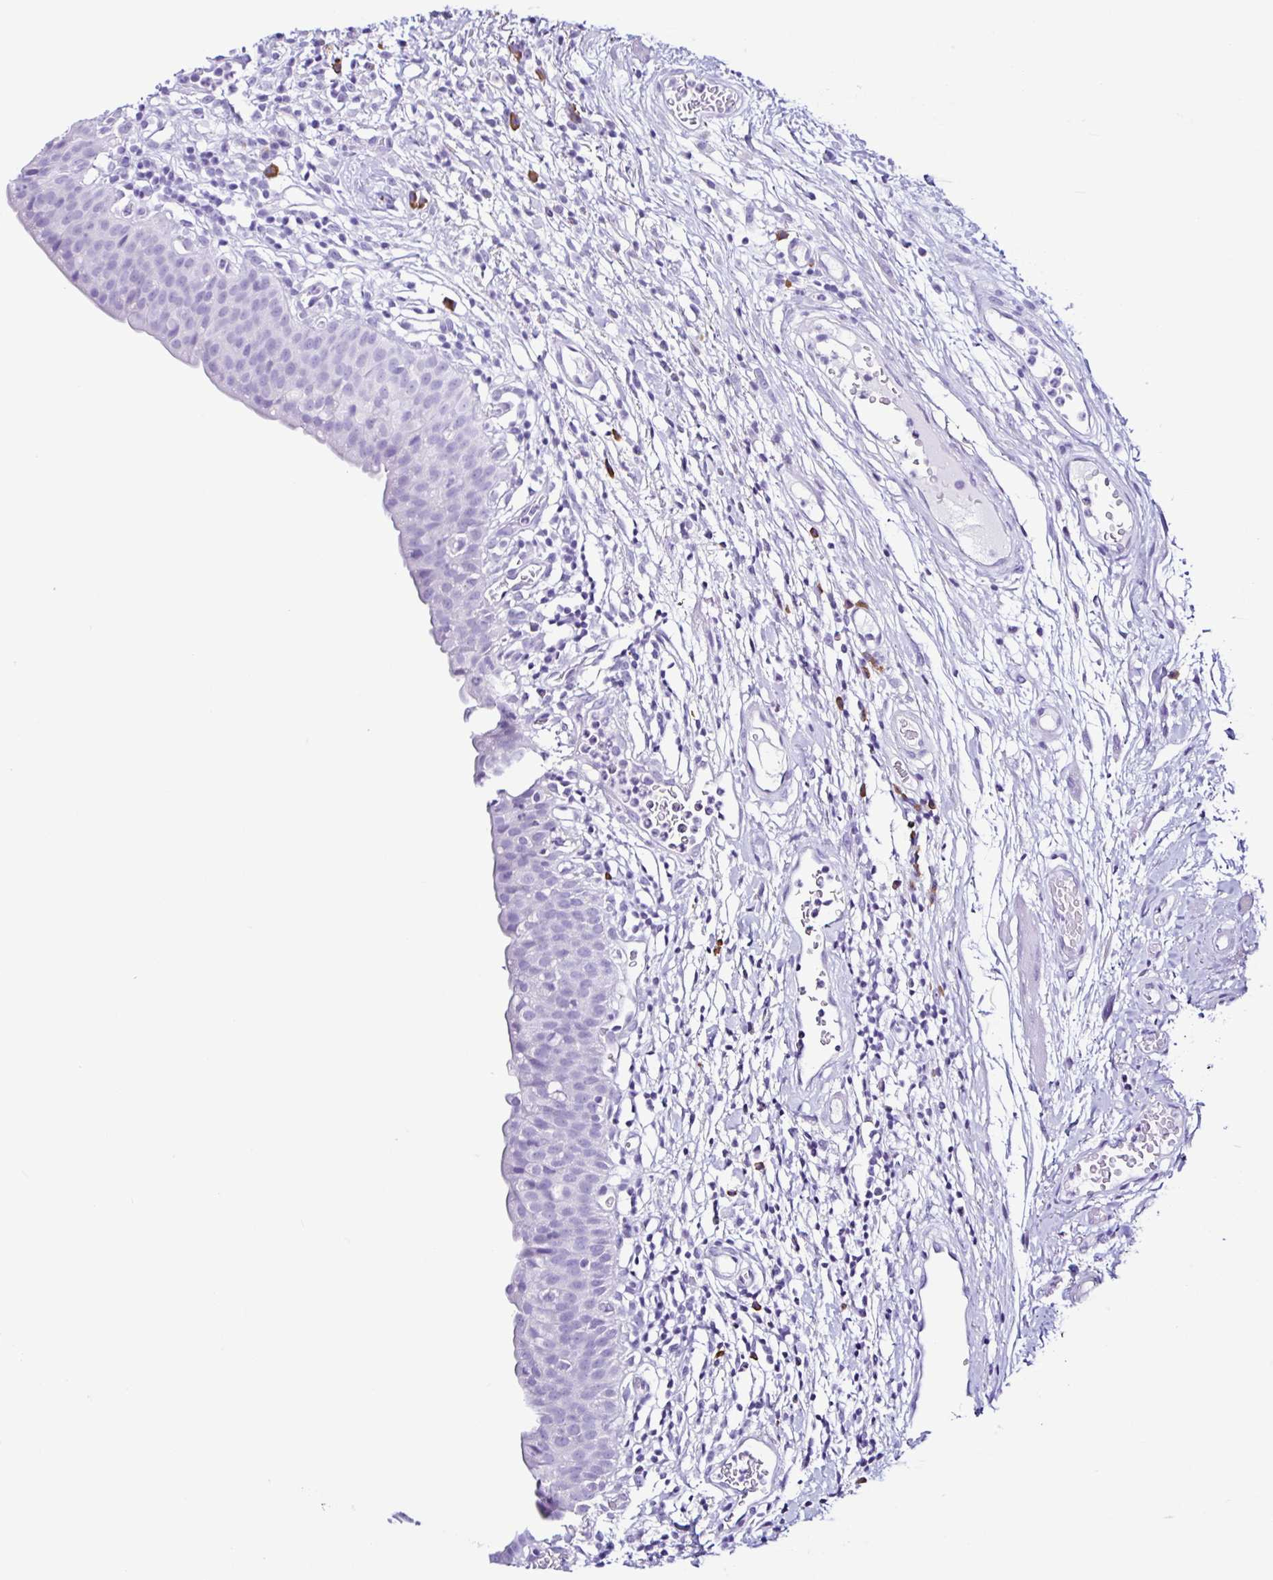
{"staining": {"intensity": "negative", "quantity": "none", "location": "none"}, "tissue": "urinary bladder", "cell_type": "Urothelial cells", "image_type": "normal", "snomed": [{"axis": "morphology", "description": "Normal tissue, NOS"}, {"axis": "morphology", "description": "Inflammation, NOS"}, {"axis": "topography", "description": "Urinary bladder"}], "caption": "Immunohistochemical staining of unremarkable urinary bladder displays no significant staining in urothelial cells. Brightfield microscopy of IHC stained with DAB (brown) and hematoxylin (blue), captured at high magnification.", "gene": "PIGF", "patient": {"sex": "male", "age": 57}}